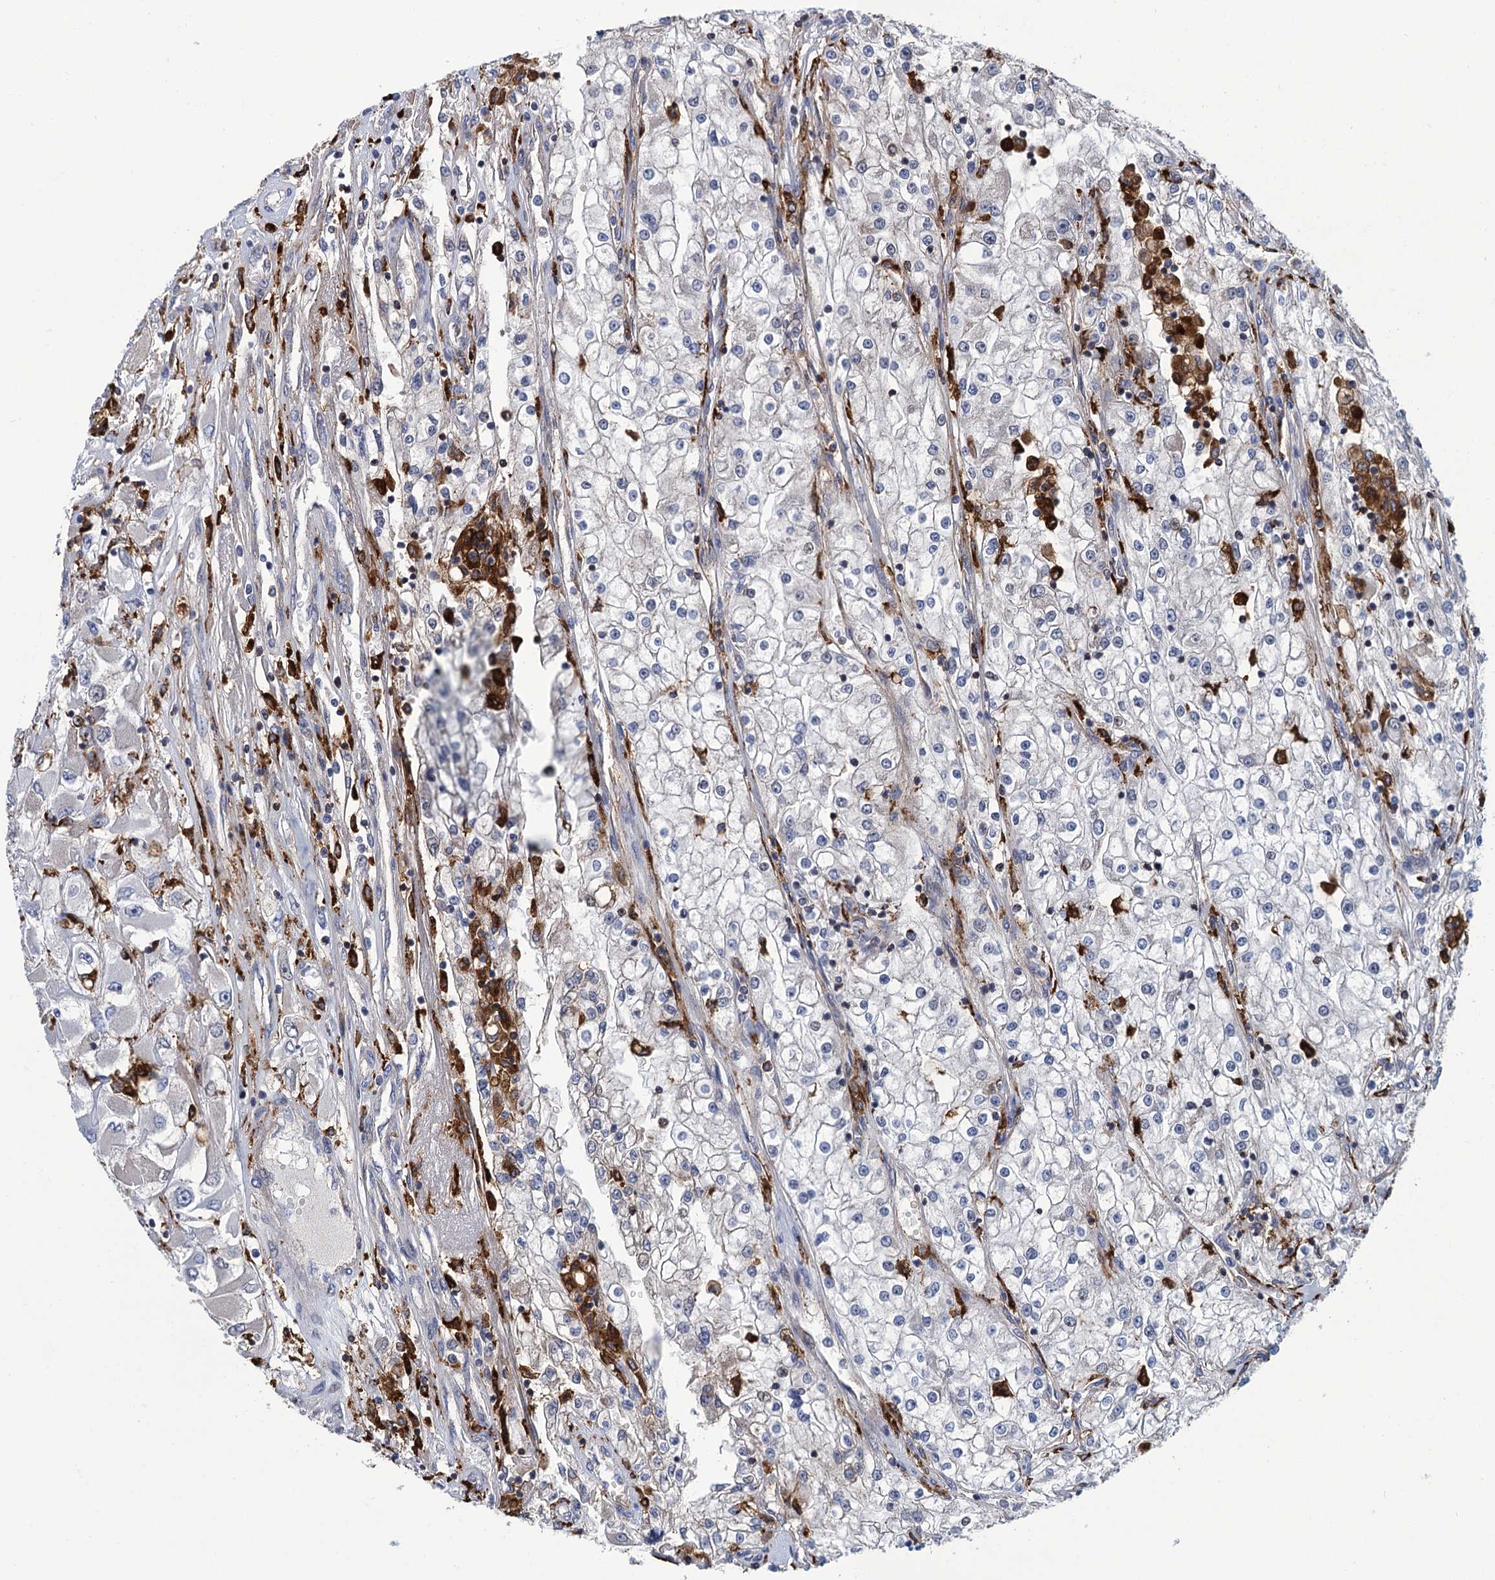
{"staining": {"intensity": "negative", "quantity": "none", "location": "none"}, "tissue": "renal cancer", "cell_type": "Tumor cells", "image_type": "cancer", "snomed": [{"axis": "morphology", "description": "Adenocarcinoma, NOS"}, {"axis": "topography", "description": "Kidney"}], "caption": "This photomicrograph is of renal adenocarcinoma stained with immunohistochemistry (IHC) to label a protein in brown with the nuclei are counter-stained blue. There is no expression in tumor cells.", "gene": "DNHD1", "patient": {"sex": "female", "age": 52}}